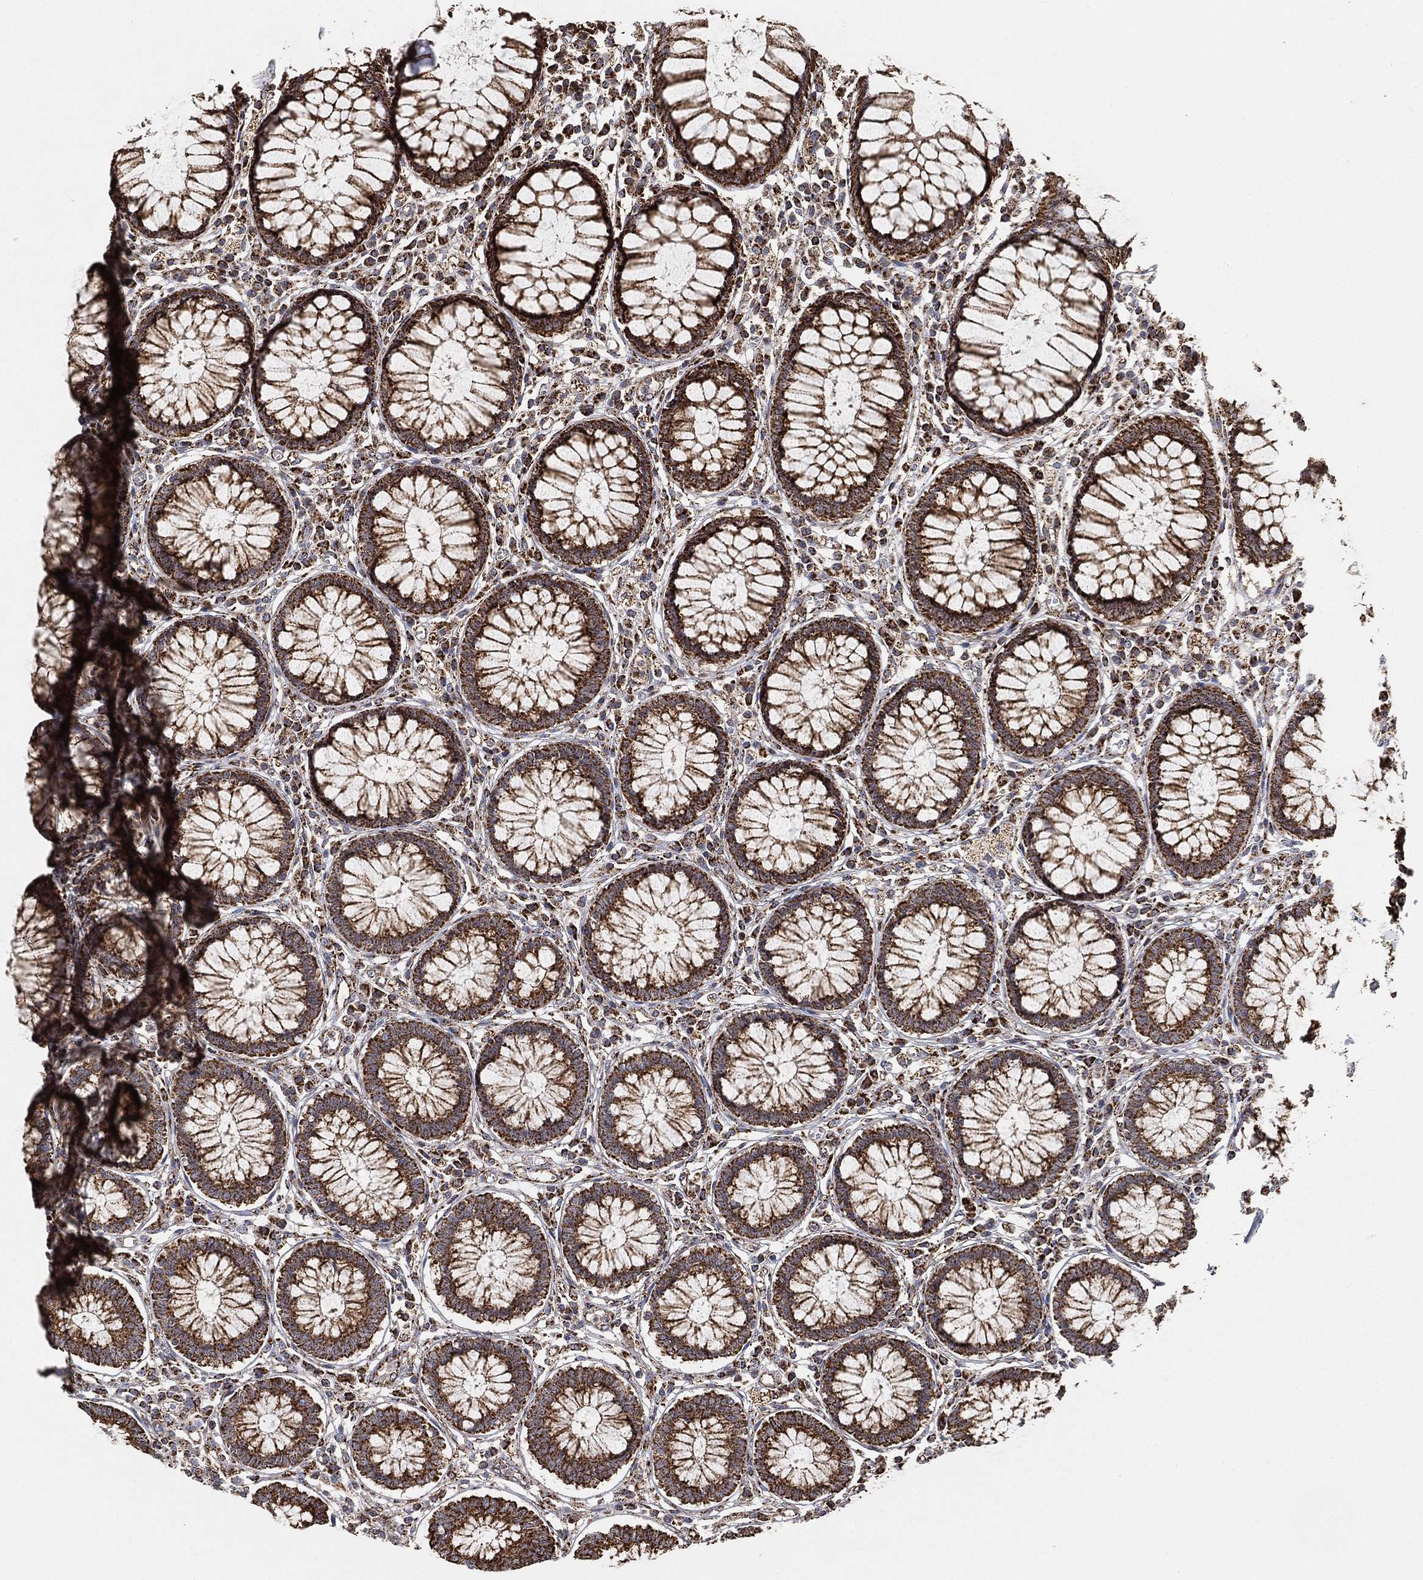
{"staining": {"intensity": "moderate", "quantity": ">75%", "location": "cytoplasmic/membranous"}, "tissue": "colon", "cell_type": "Endothelial cells", "image_type": "normal", "snomed": [{"axis": "morphology", "description": "Normal tissue, NOS"}, {"axis": "topography", "description": "Colon"}], "caption": "Protein staining of unremarkable colon shows moderate cytoplasmic/membranous positivity in about >75% of endothelial cells. (brown staining indicates protein expression, while blue staining denotes nuclei).", "gene": "SLC38A7", "patient": {"sex": "male", "age": 65}}